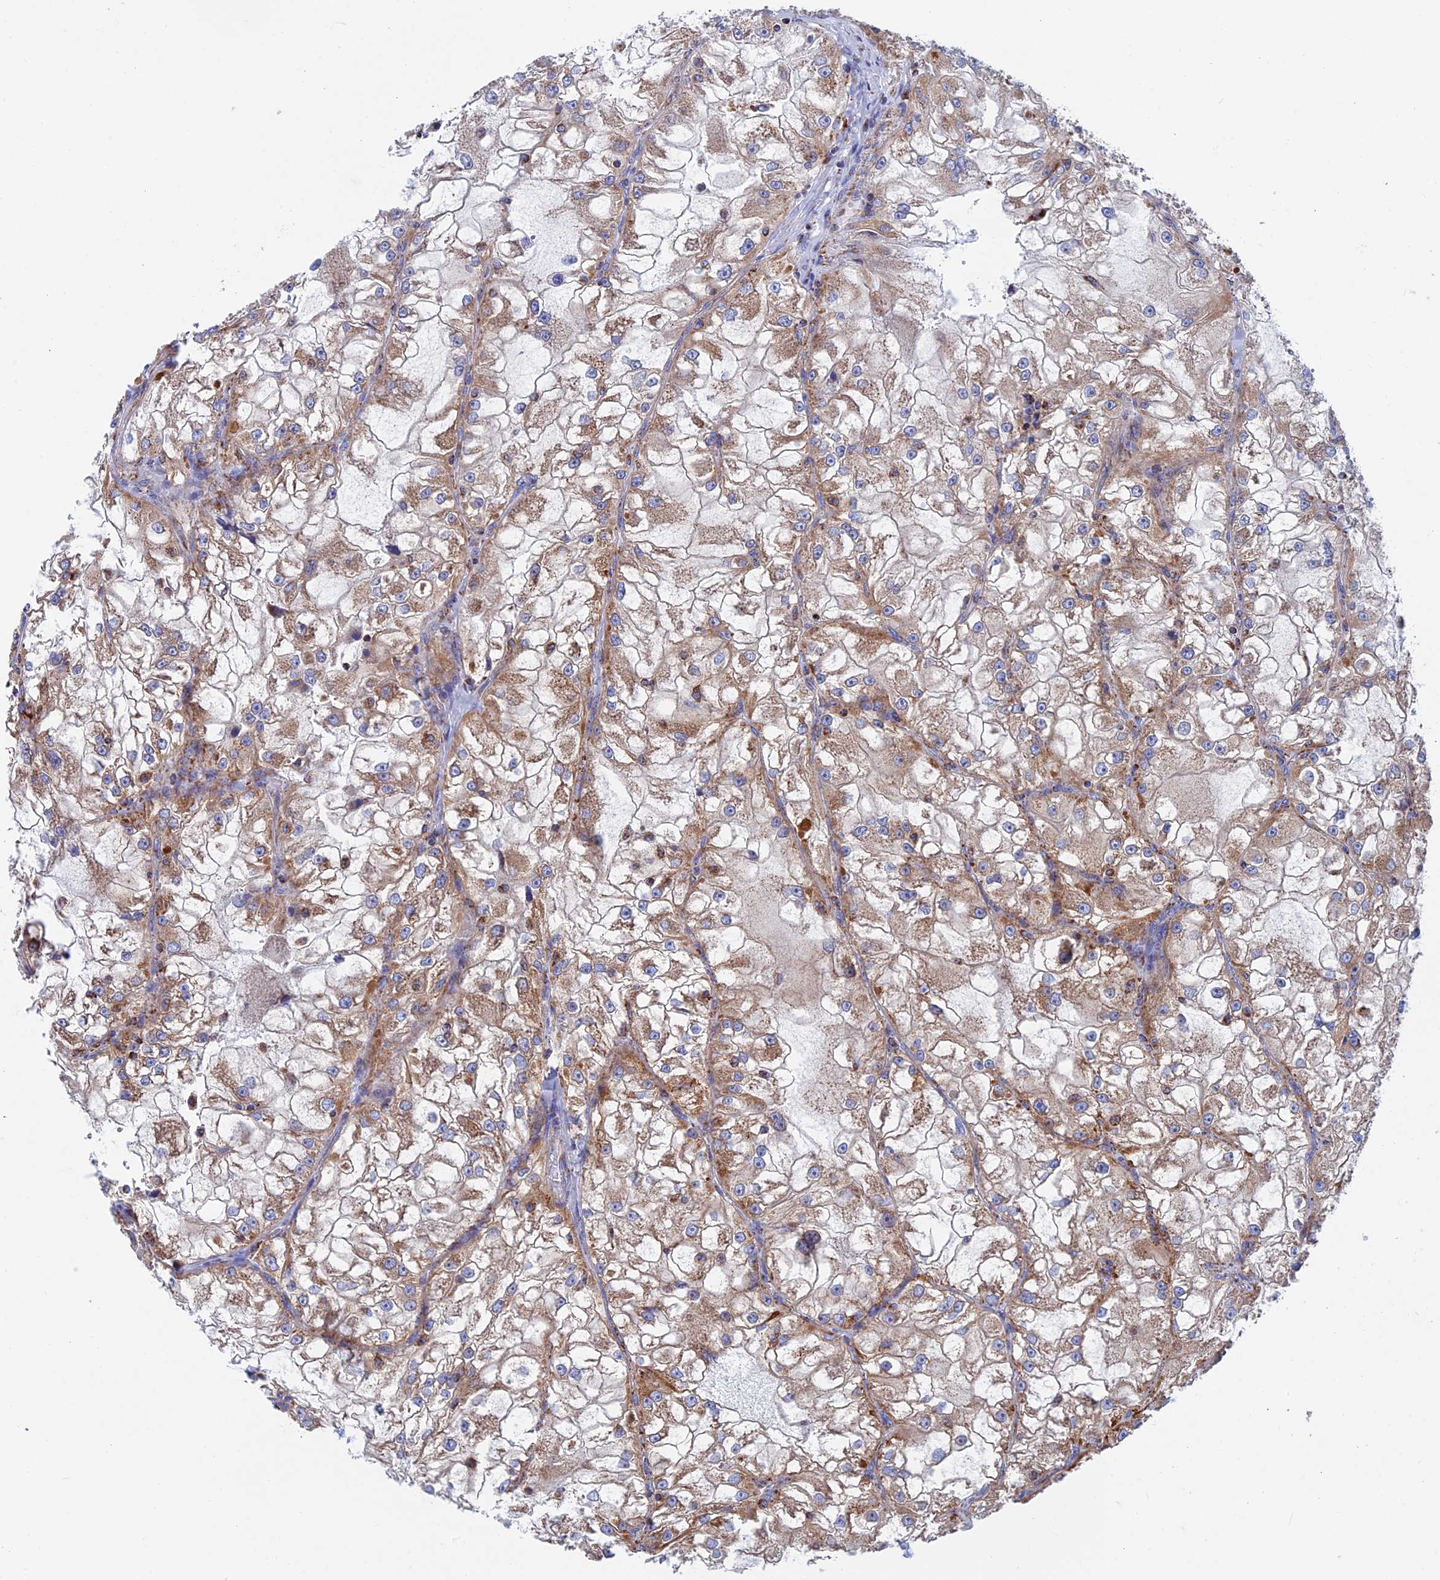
{"staining": {"intensity": "moderate", "quantity": ">75%", "location": "cytoplasmic/membranous"}, "tissue": "renal cancer", "cell_type": "Tumor cells", "image_type": "cancer", "snomed": [{"axis": "morphology", "description": "Adenocarcinoma, NOS"}, {"axis": "topography", "description": "Kidney"}], "caption": "A histopathology image of adenocarcinoma (renal) stained for a protein shows moderate cytoplasmic/membranous brown staining in tumor cells.", "gene": "WDR83", "patient": {"sex": "female", "age": 72}}